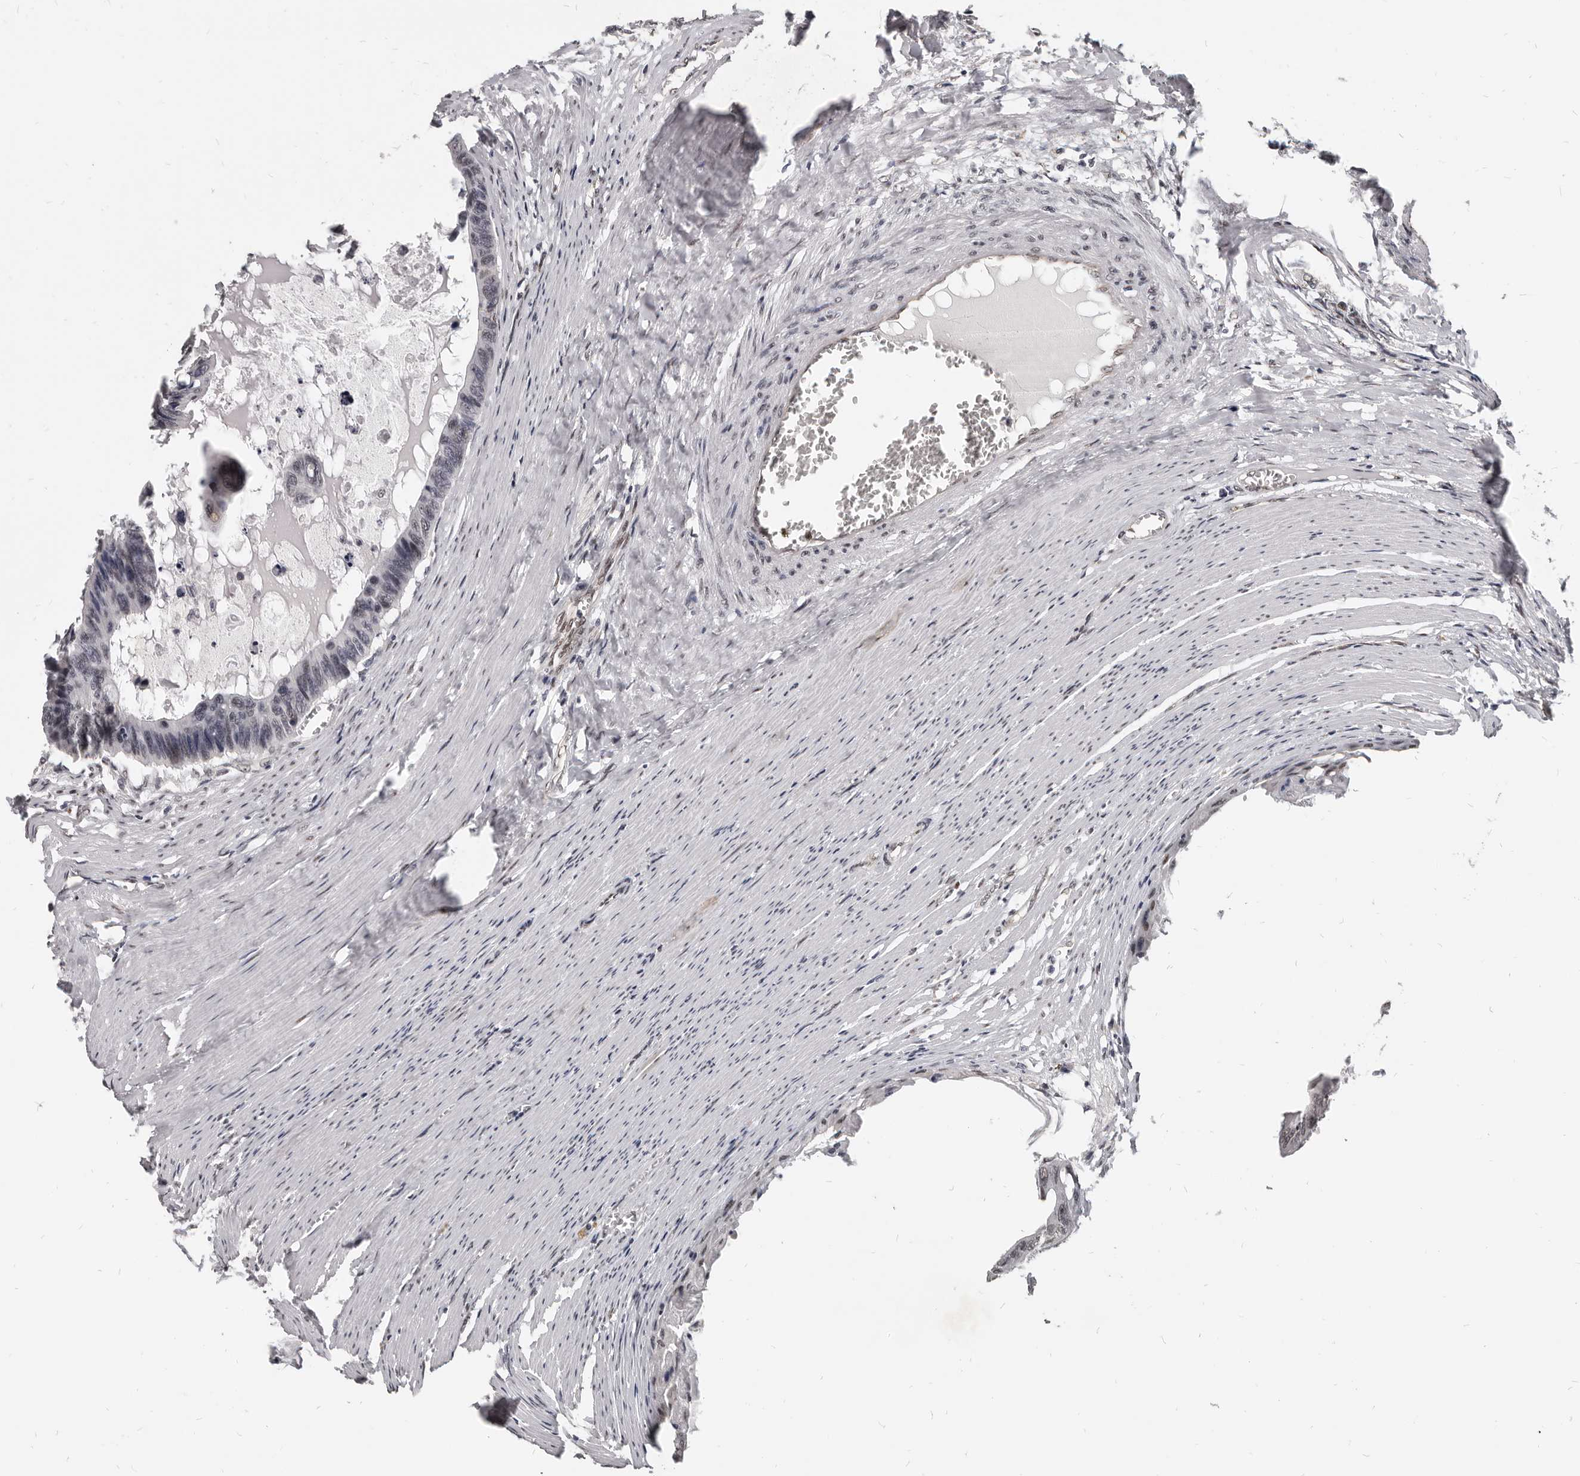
{"staining": {"intensity": "weak", "quantity": "<25%", "location": "nuclear"}, "tissue": "colorectal cancer", "cell_type": "Tumor cells", "image_type": "cancer", "snomed": [{"axis": "morphology", "description": "Adenocarcinoma, NOS"}, {"axis": "topography", "description": "Colon"}], "caption": "Protein analysis of colorectal adenocarcinoma reveals no significant expression in tumor cells. (DAB (3,3'-diaminobenzidine) immunohistochemistry (IHC), high magnification).", "gene": "ATF5", "patient": {"sex": "female", "age": 55}}